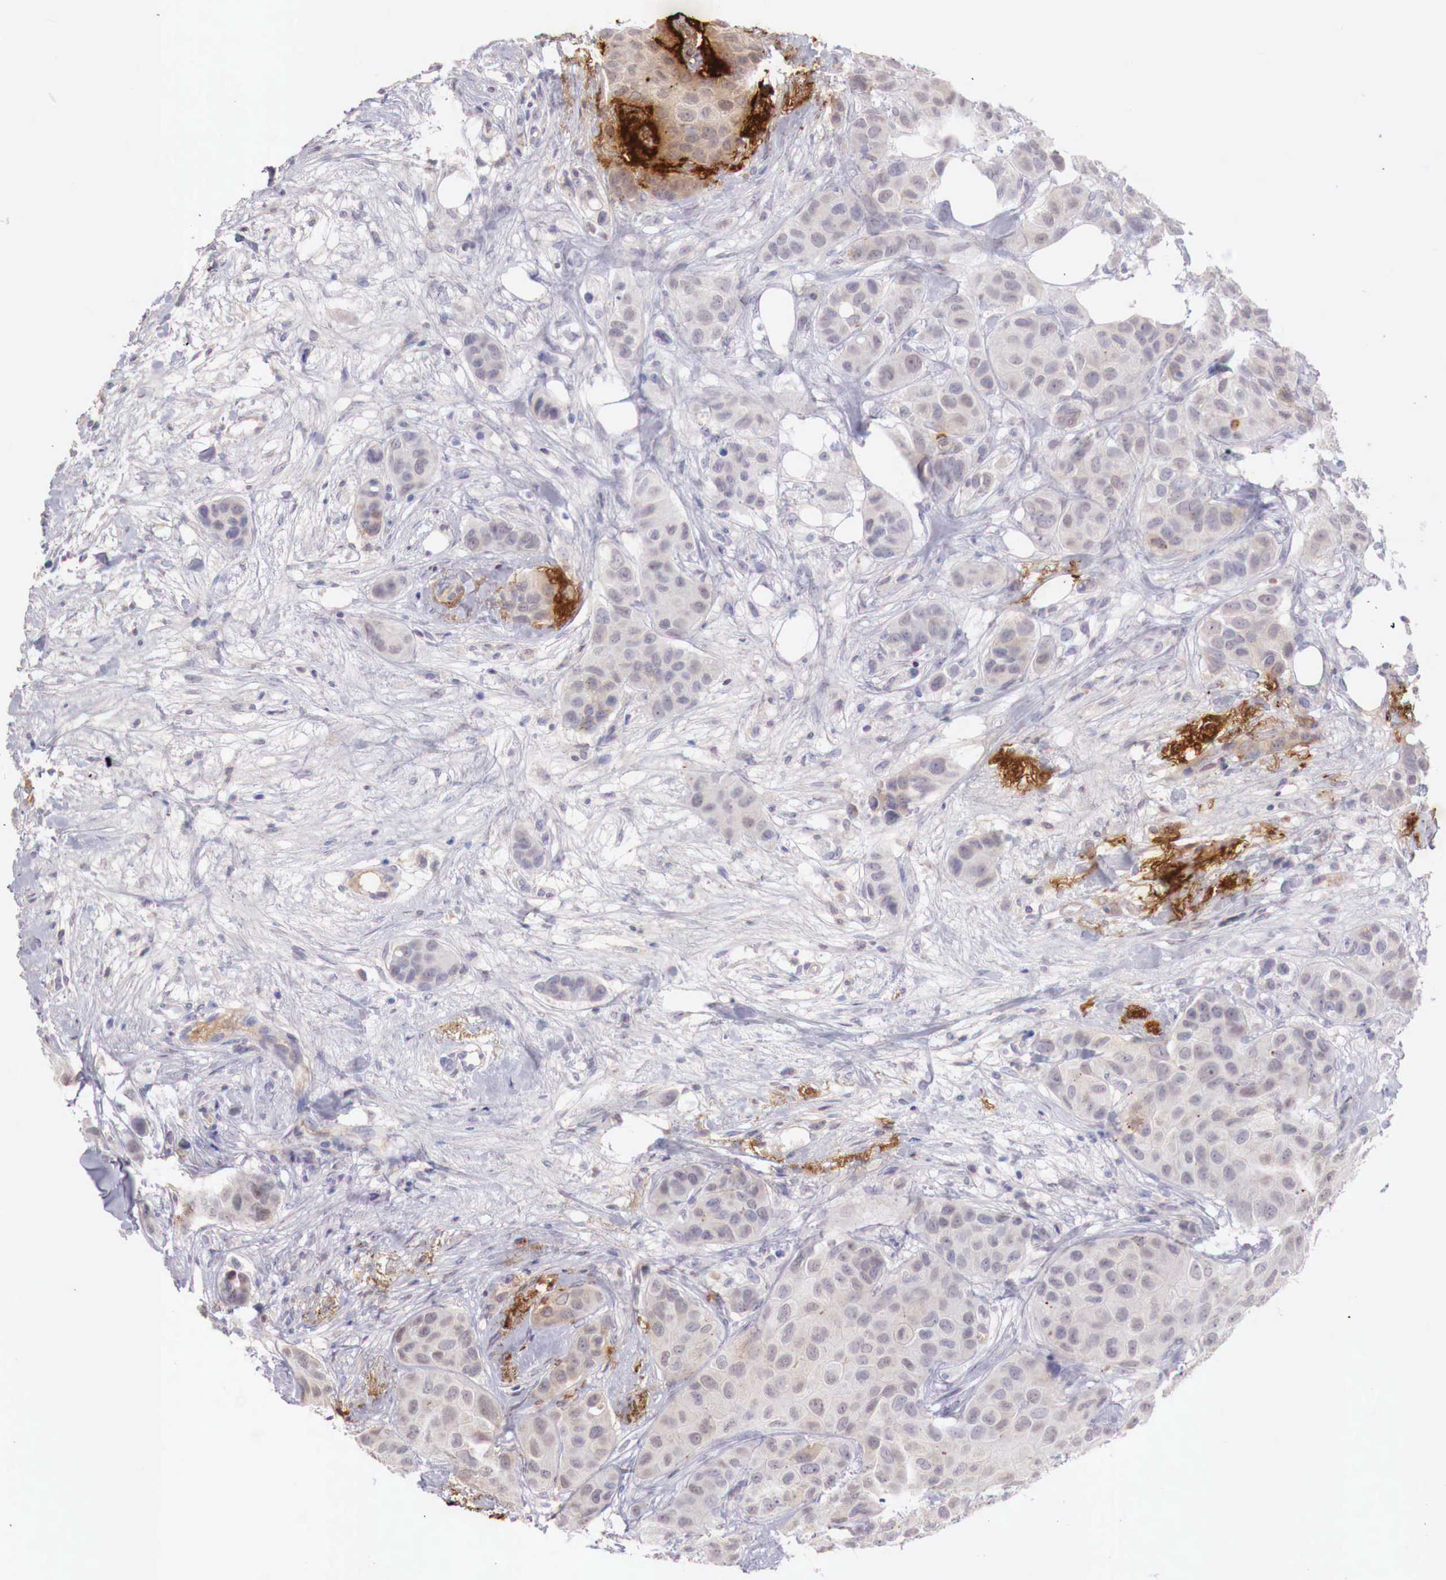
{"staining": {"intensity": "negative", "quantity": "none", "location": "none"}, "tissue": "breast cancer", "cell_type": "Tumor cells", "image_type": "cancer", "snomed": [{"axis": "morphology", "description": "Duct carcinoma"}, {"axis": "topography", "description": "Breast"}], "caption": "IHC photomicrograph of human infiltrating ductal carcinoma (breast) stained for a protein (brown), which displays no staining in tumor cells. (DAB (3,3'-diaminobenzidine) immunohistochemistry, high magnification).", "gene": "XPNPEP2", "patient": {"sex": "female", "age": 68}}